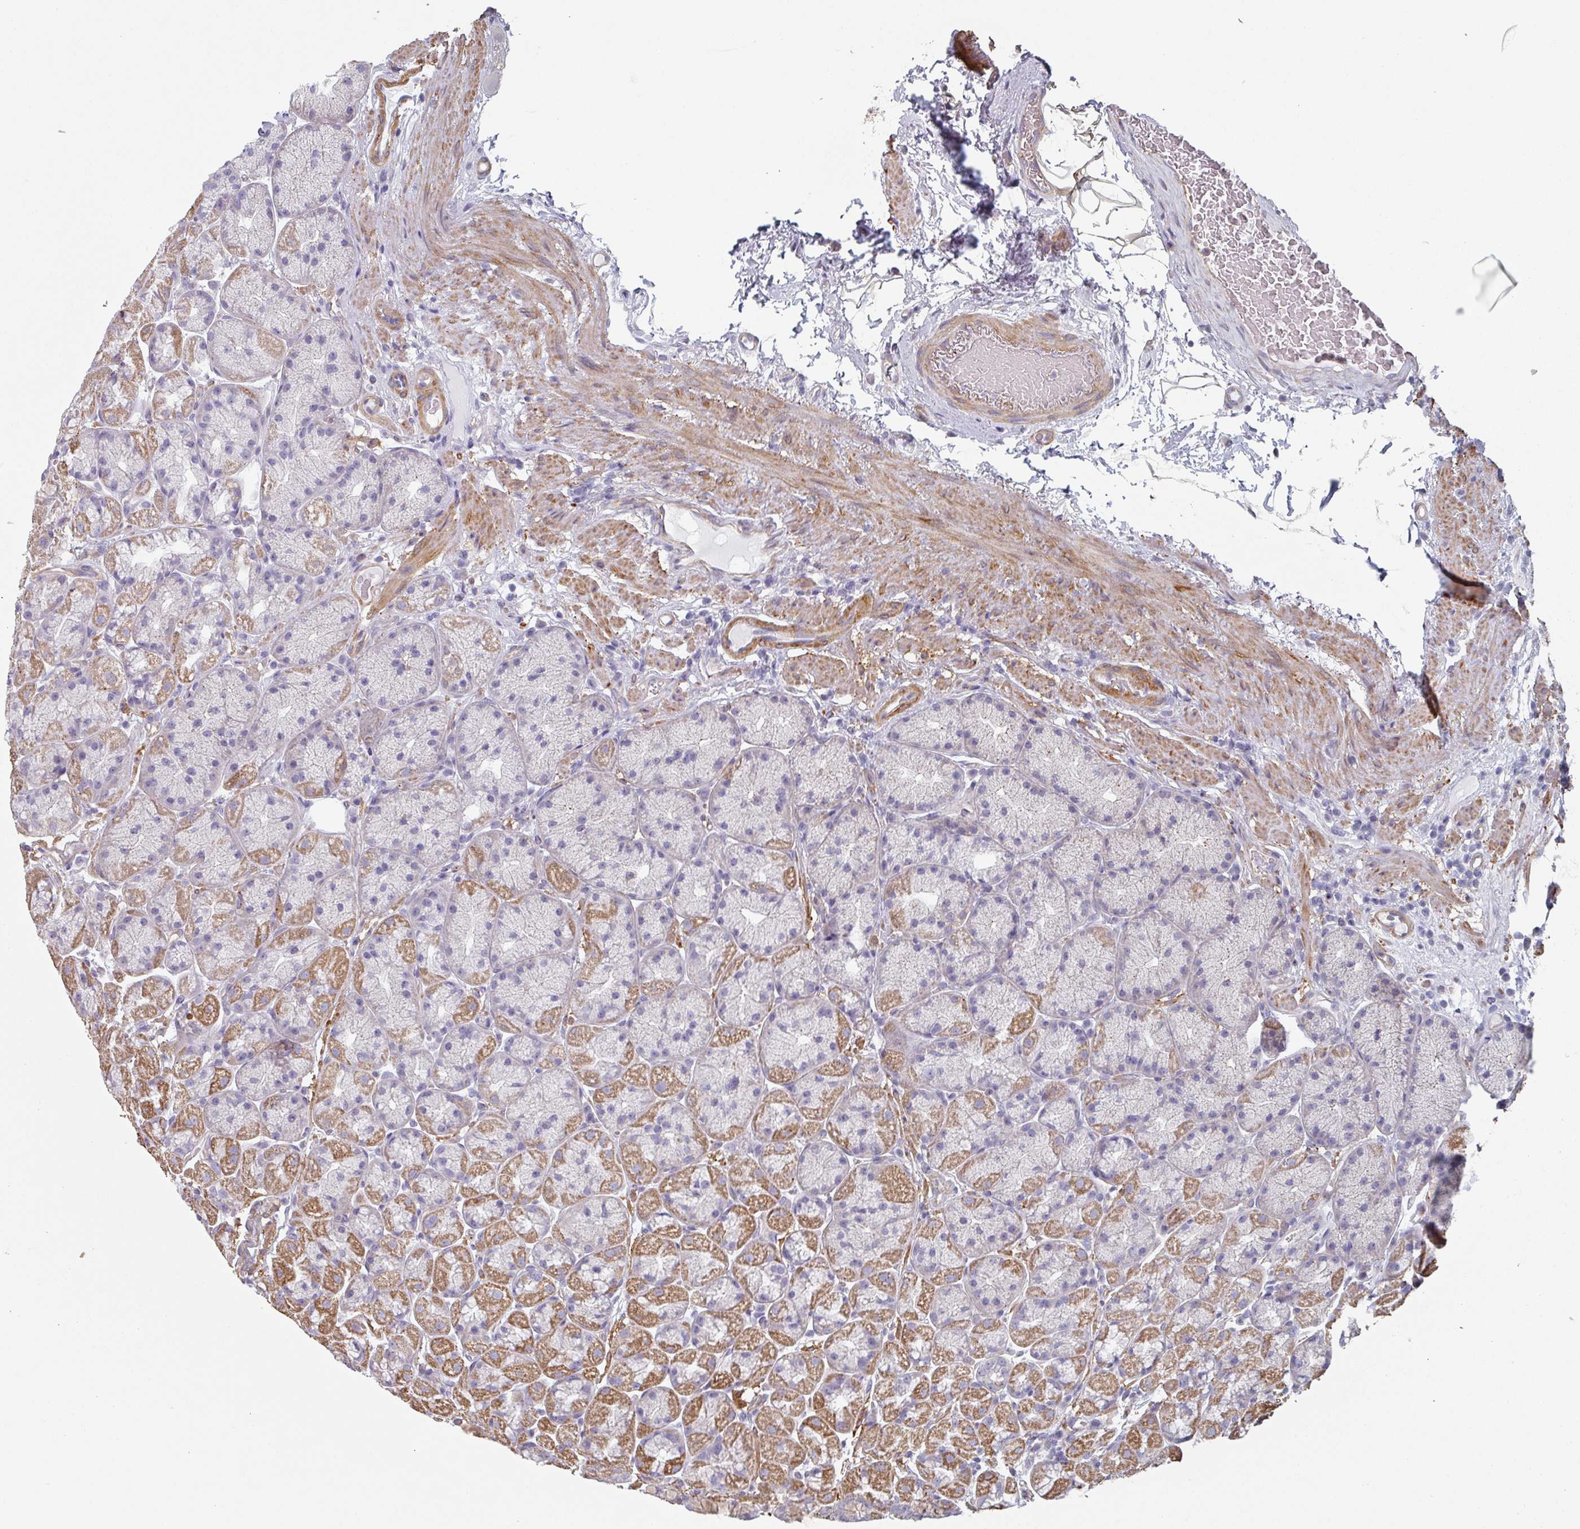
{"staining": {"intensity": "strong", "quantity": "<25%", "location": "cytoplasmic/membranous"}, "tissue": "stomach", "cell_type": "Glandular cells", "image_type": "normal", "snomed": [{"axis": "morphology", "description": "Normal tissue, NOS"}, {"axis": "topography", "description": "Stomach, lower"}], "caption": "Glandular cells show medium levels of strong cytoplasmic/membranous positivity in approximately <25% of cells in unremarkable human stomach. The protein of interest is shown in brown color, while the nuclei are stained blue.", "gene": "GSTA1", "patient": {"sex": "male", "age": 67}}